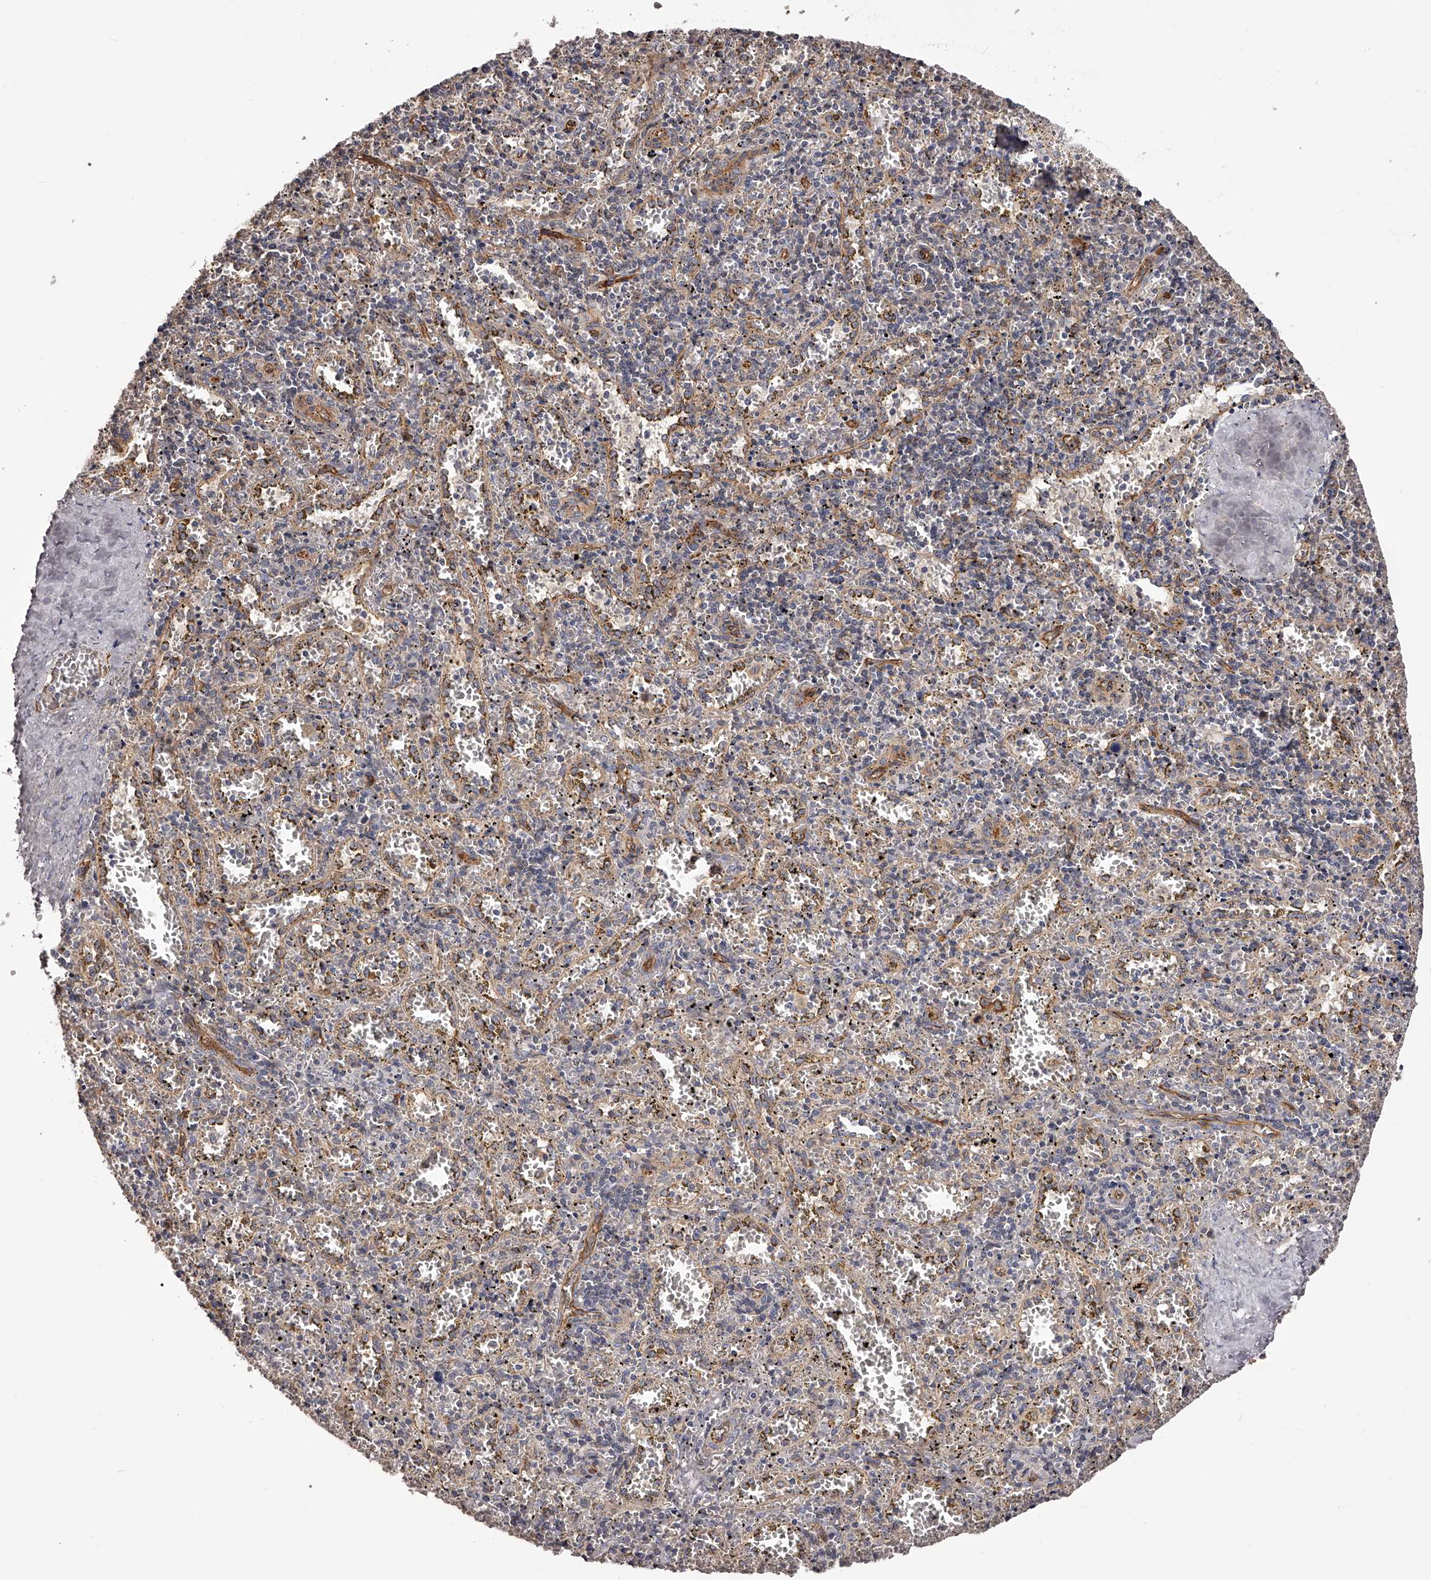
{"staining": {"intensity": "negative", "quantity": "none", "location": "none"}, "tissue": "spleen", "cell_type": "Cells in red pulp", "image_type": "normal", "snomed": [{"axis": "morphology", "description": "Normal tissue, NOS"}, {"axis": "topography", "description": "Spleen"}], "caption": "Immunohistochemistry (IHC) image of unremarkable spleen: human spleen stained with DAB demonstrates no significant protein staining in cells in red pulp.", "gene": "LTV1", "patient": {"sex": "male", "age": 11}}